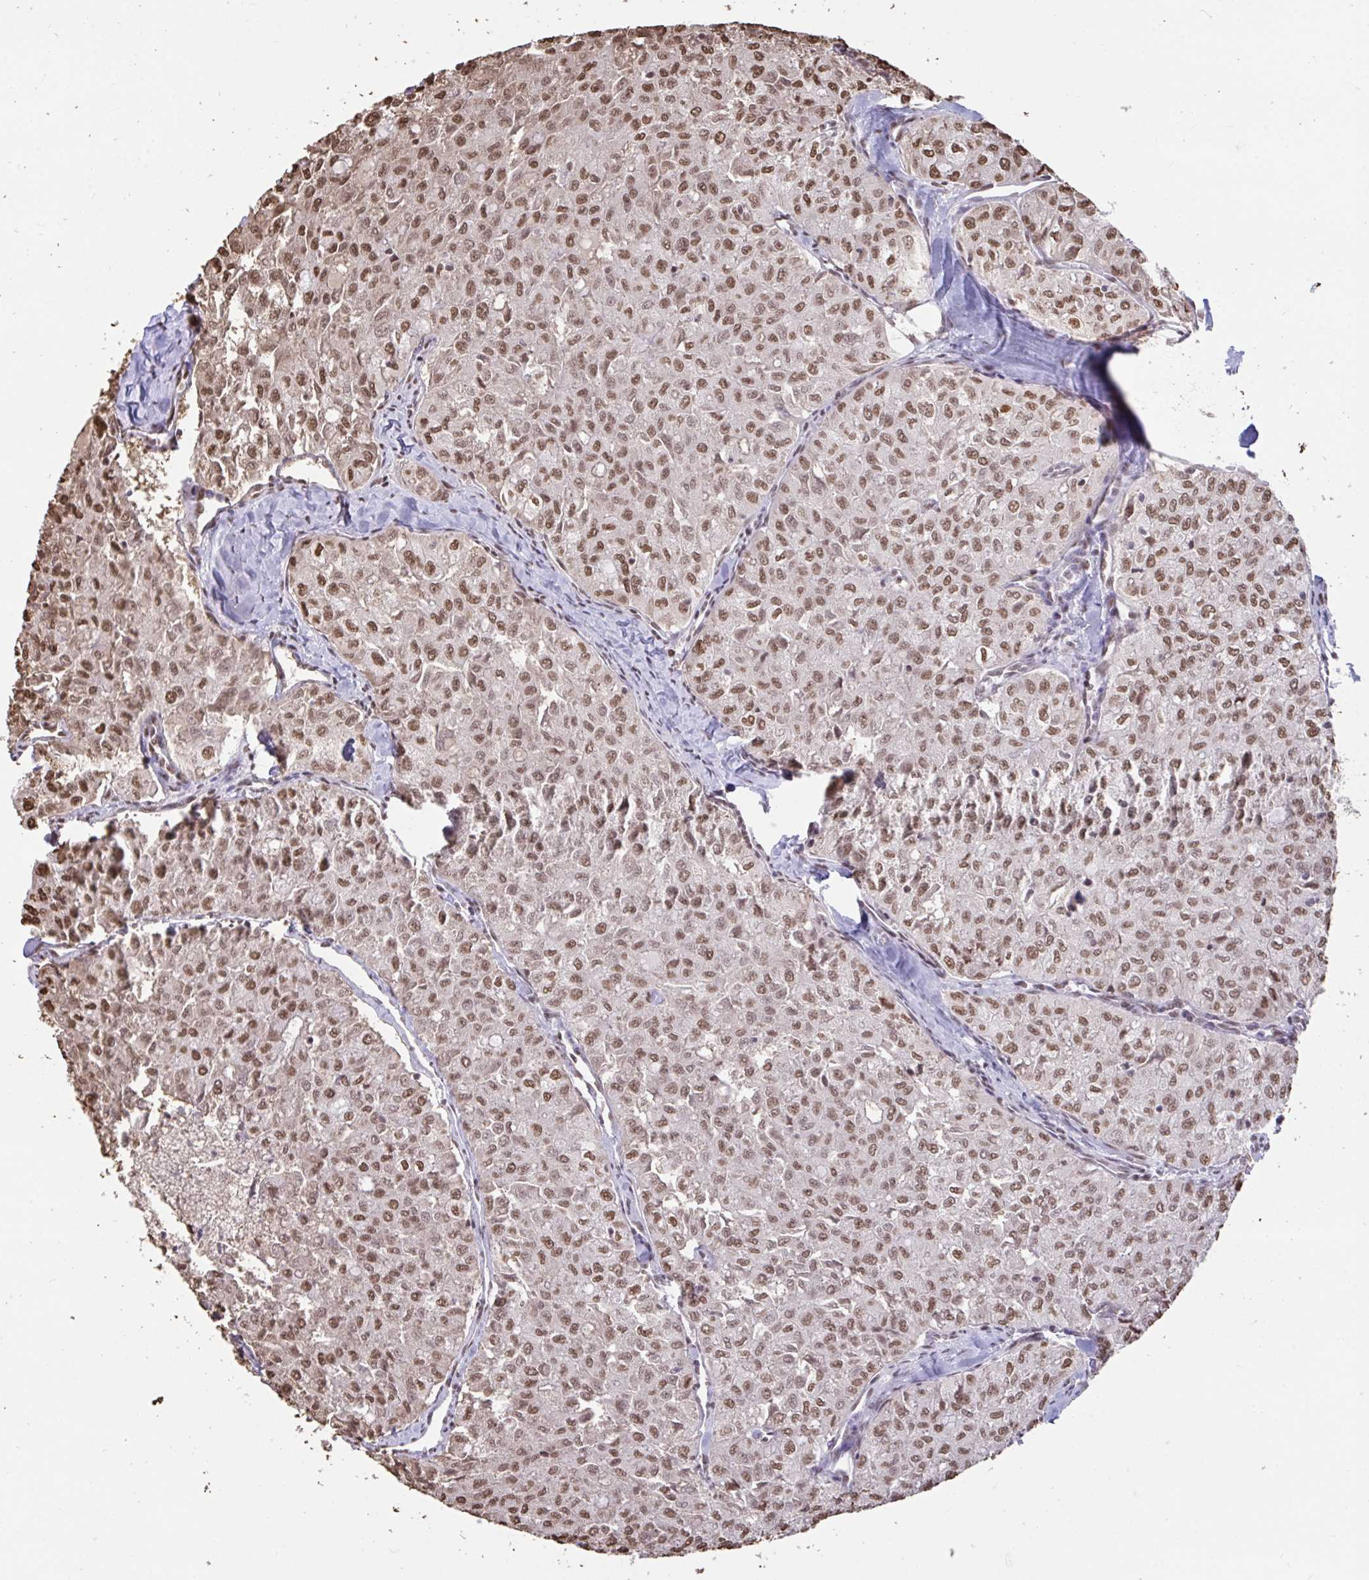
{"staining": {"intensity": "moderate", "quantity": ">75%", "location": "nuclear"}, "tissue": "thyroid cancer", "cell_type": "Tumor cells", "image_type": "cancer", "snomed": [{"axis": "morphology", "description": "Follicular adenoma carcinoma, NOS"}, {"axis": "topography", "description": "Thyroid gland"}], "caption": "Immunohistochemical staining of follicular adenoma carcinoma (thyroid) shows medium levels of moderate nuclear protein expression in about >75% of tumor cells. The protein of interest is shown in brown color, while the nuclei are stained blue.", "gene": "HNRNPDL", "patient": {"sex": "male", "age": 75}}